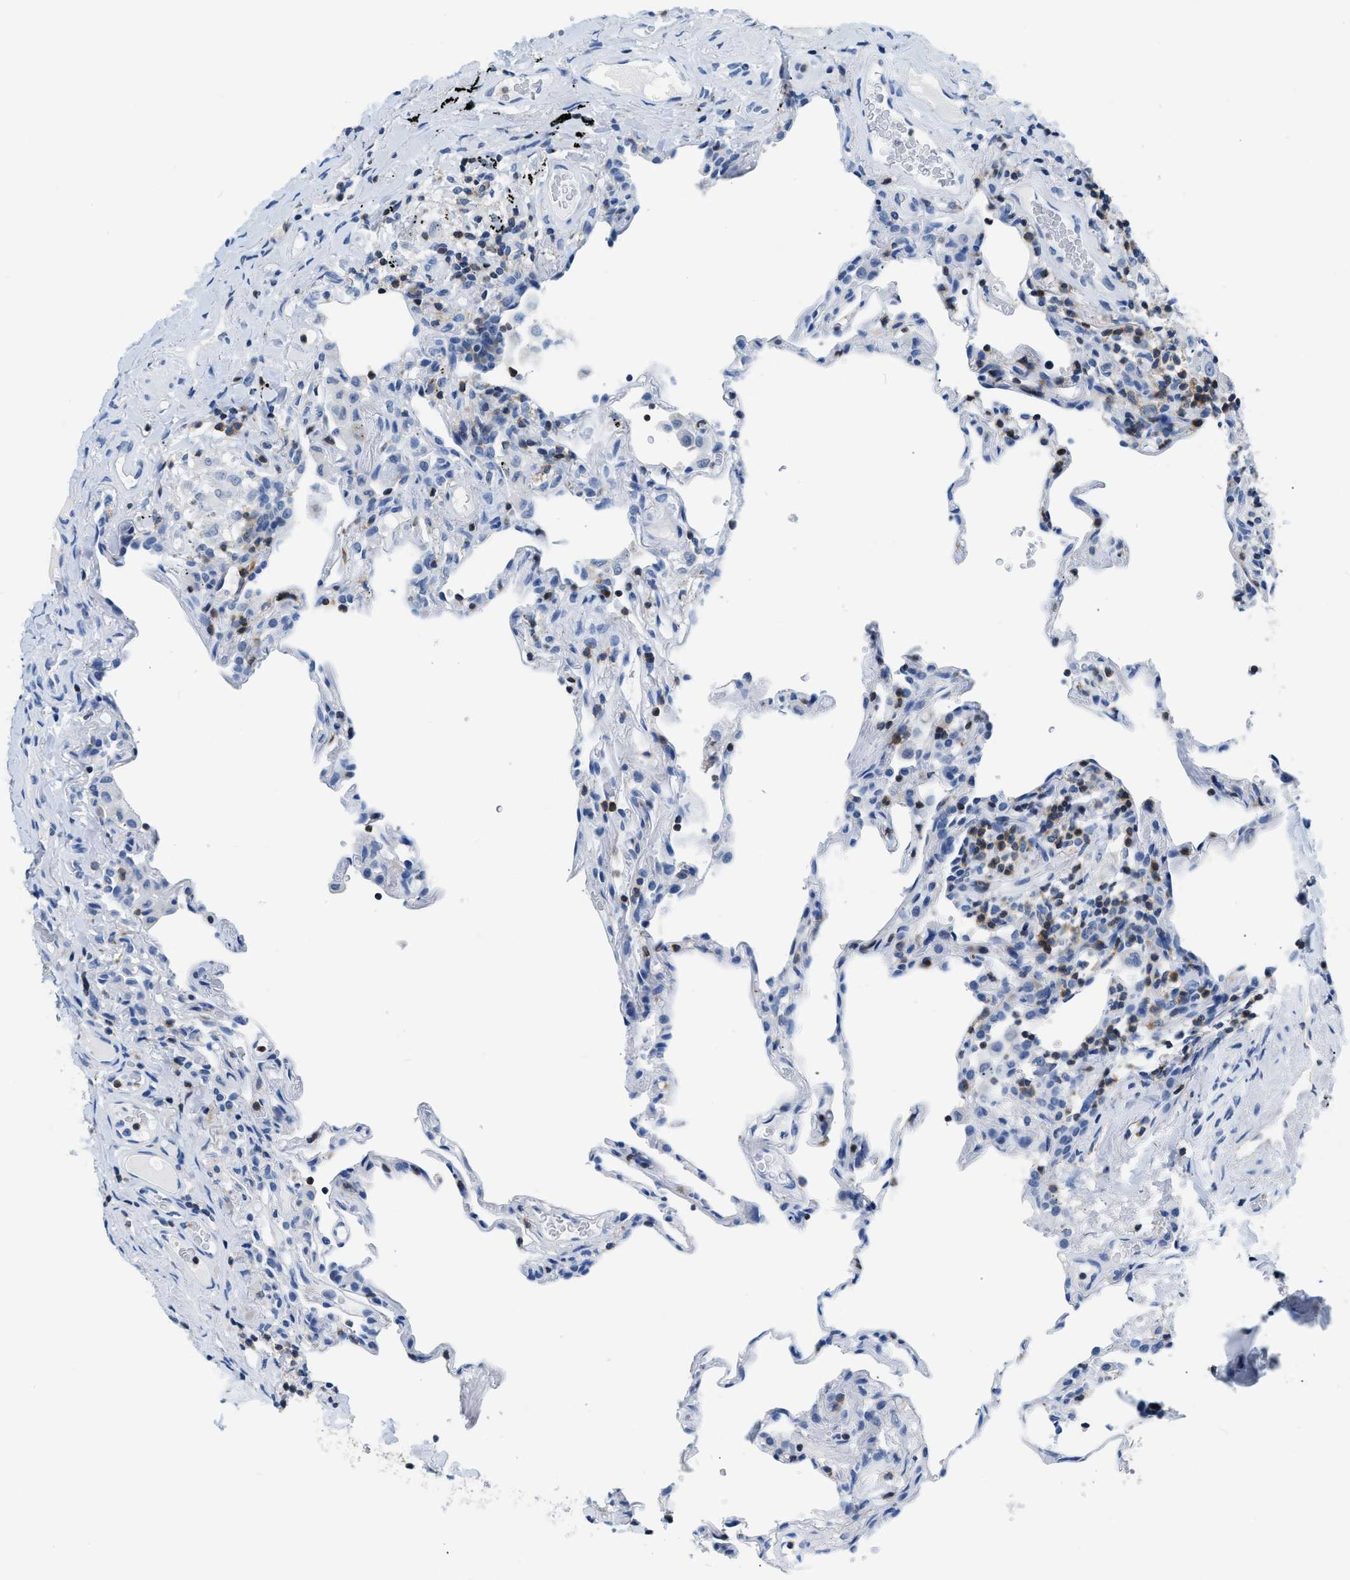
{"staining": {"intensity": "moderate", "quantity": "<25%", "location": "nuclear"}, "tissue": "lung", "cell_type": "Alveolar cells", "image_type": "normal", "snomed": [{"axis": "morphology", "description": "Normal tissue, NOS"}, {"axis": "topography", "description": "Lung"}], "caption": "Moderate nuclear positivity for a protein is appreciated in about <25% of alveolar cells of benign lung using immunohistochemistry.", "gene": "NFATC2", "patient": {"sex": "male", "age": 59}}